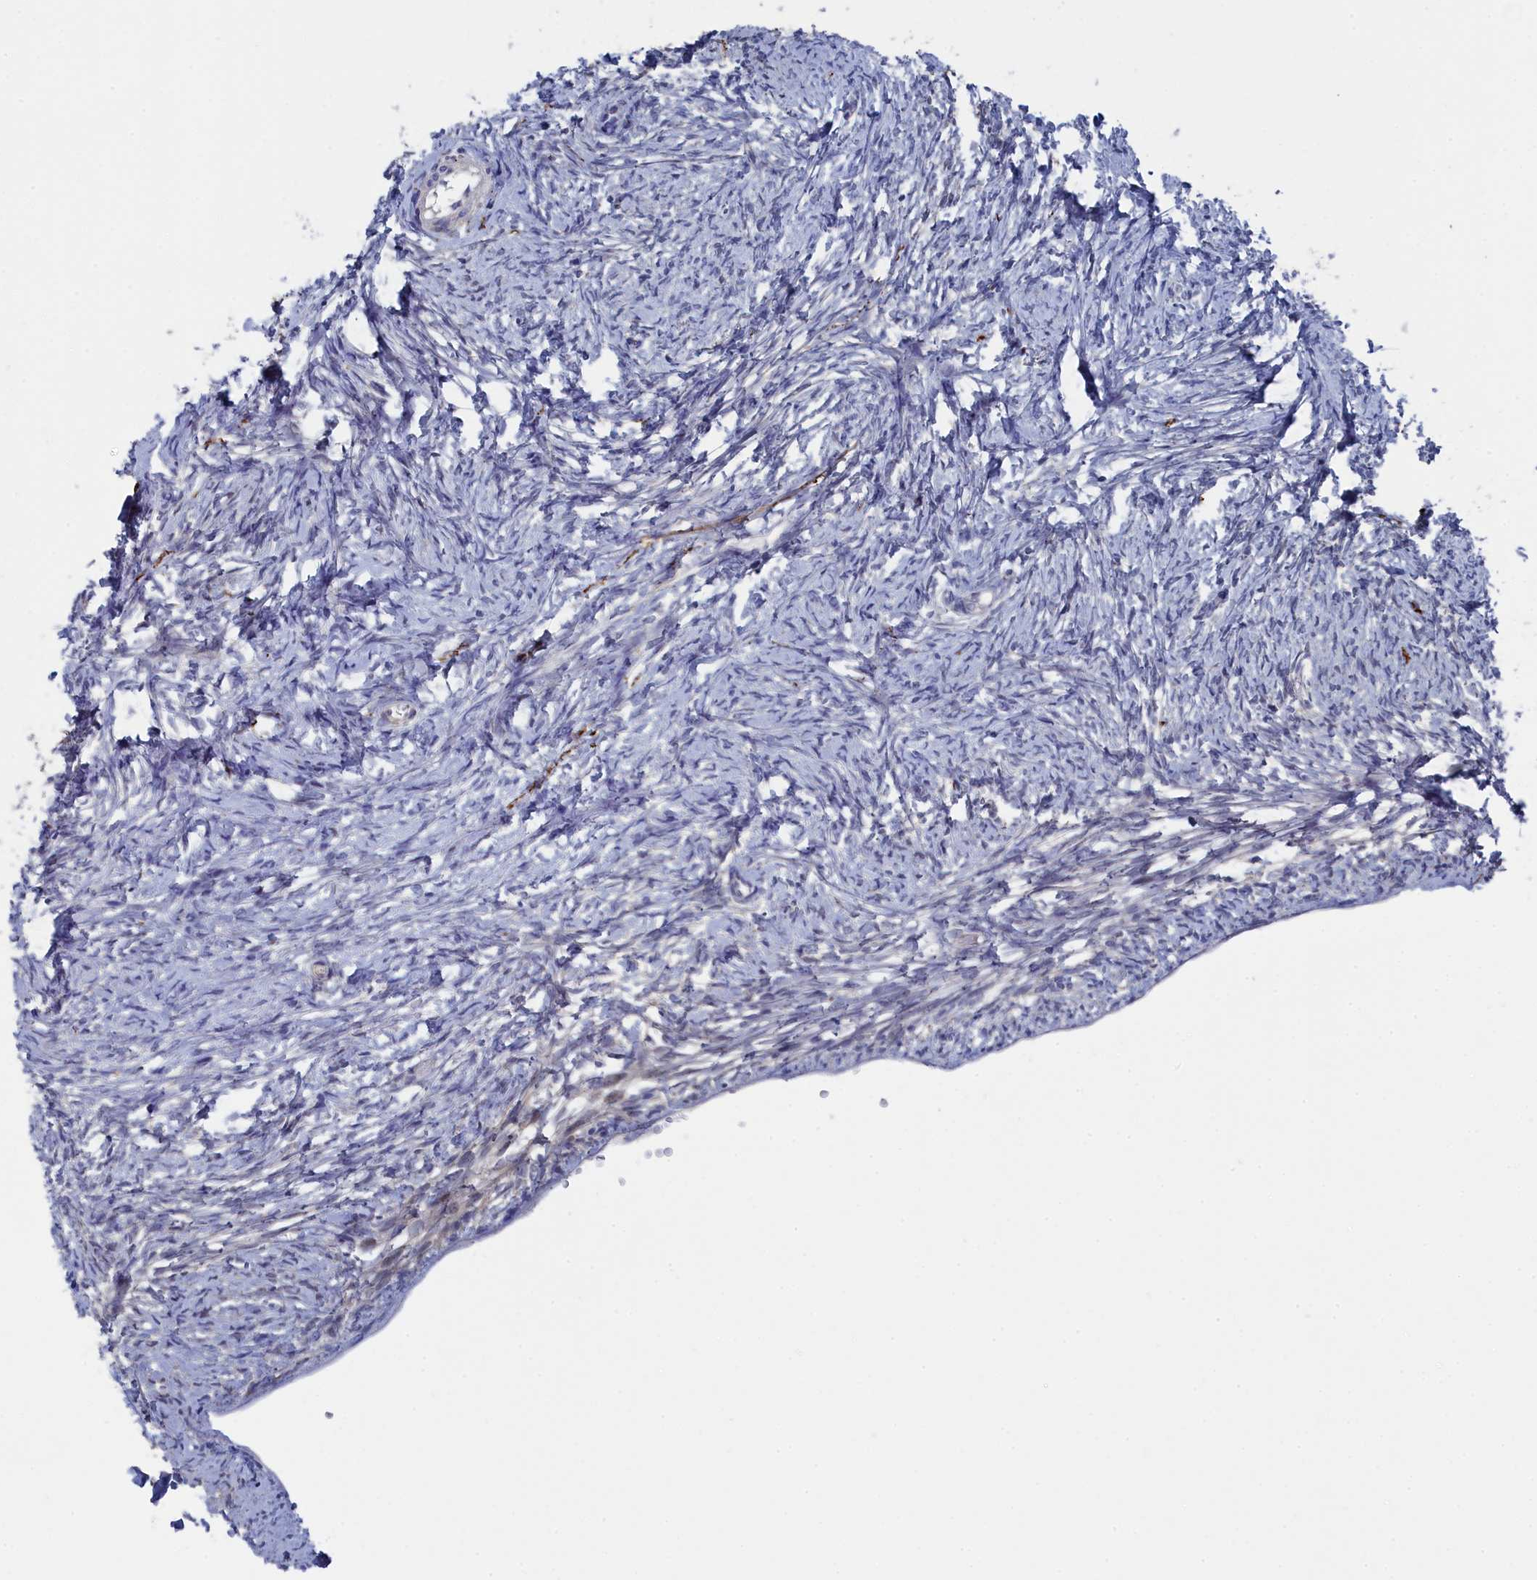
{"staining": {"intensity": "negative", "quantity": "none", "location": "none"}, "tissue": "ovary", "cell_type": "Ovarian stroma cells", "image_type": "normal", "snomed": [{"axis": "morphology", "description": "Normal tissue, NOS"}, {"axis": "topography", "description": "Ovary"}], "caption": "DAB (3,3'-diaminobenzidine) immunohistochemical staining of unremarkable ovary reveals no significant expression in ovarian stroma cells.", "gene": "TMEM161A", "patient": {"sex": "female", "age": 34}}